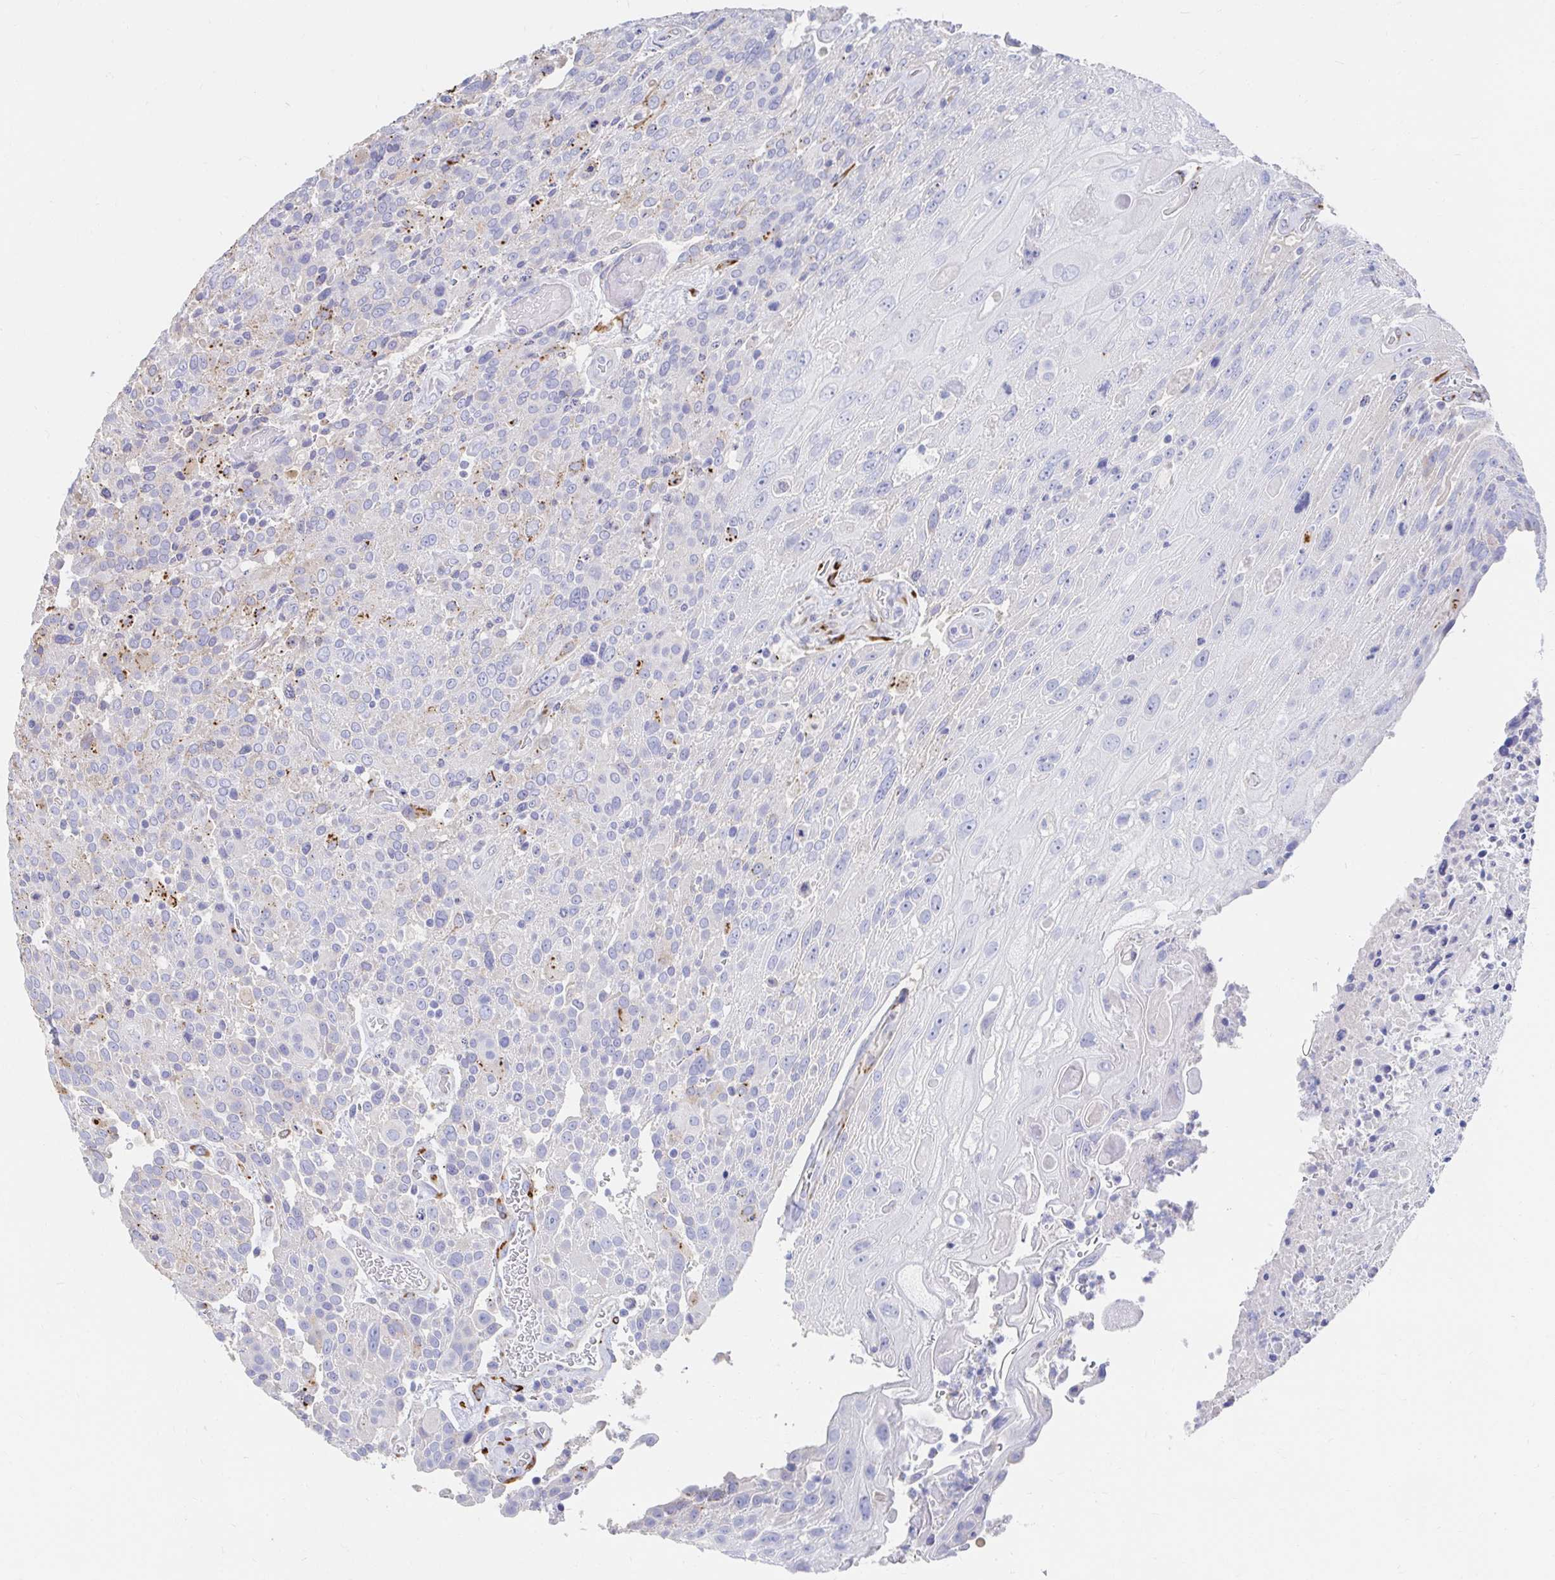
{"staining": {"intensity": "negative", "quantity": "none", "location": "none"}, "tissue": "urothelial cancer", "cell_type": "Tumor cells", "image_type": "cancer", "snomed": [{"axis": "morphology", "description": "Urothelial carcinoma, High grade"}, {"axis": "topography", "description": "Urinary bladder"}], "caption": "Immunohistochemistry image of neoplastic tissue: urothelial cancer stained with DAB displays no significant protein expression in tumor cells.", "gene": "LAMC3", "patient": {"sex": "female", "age": 70}}